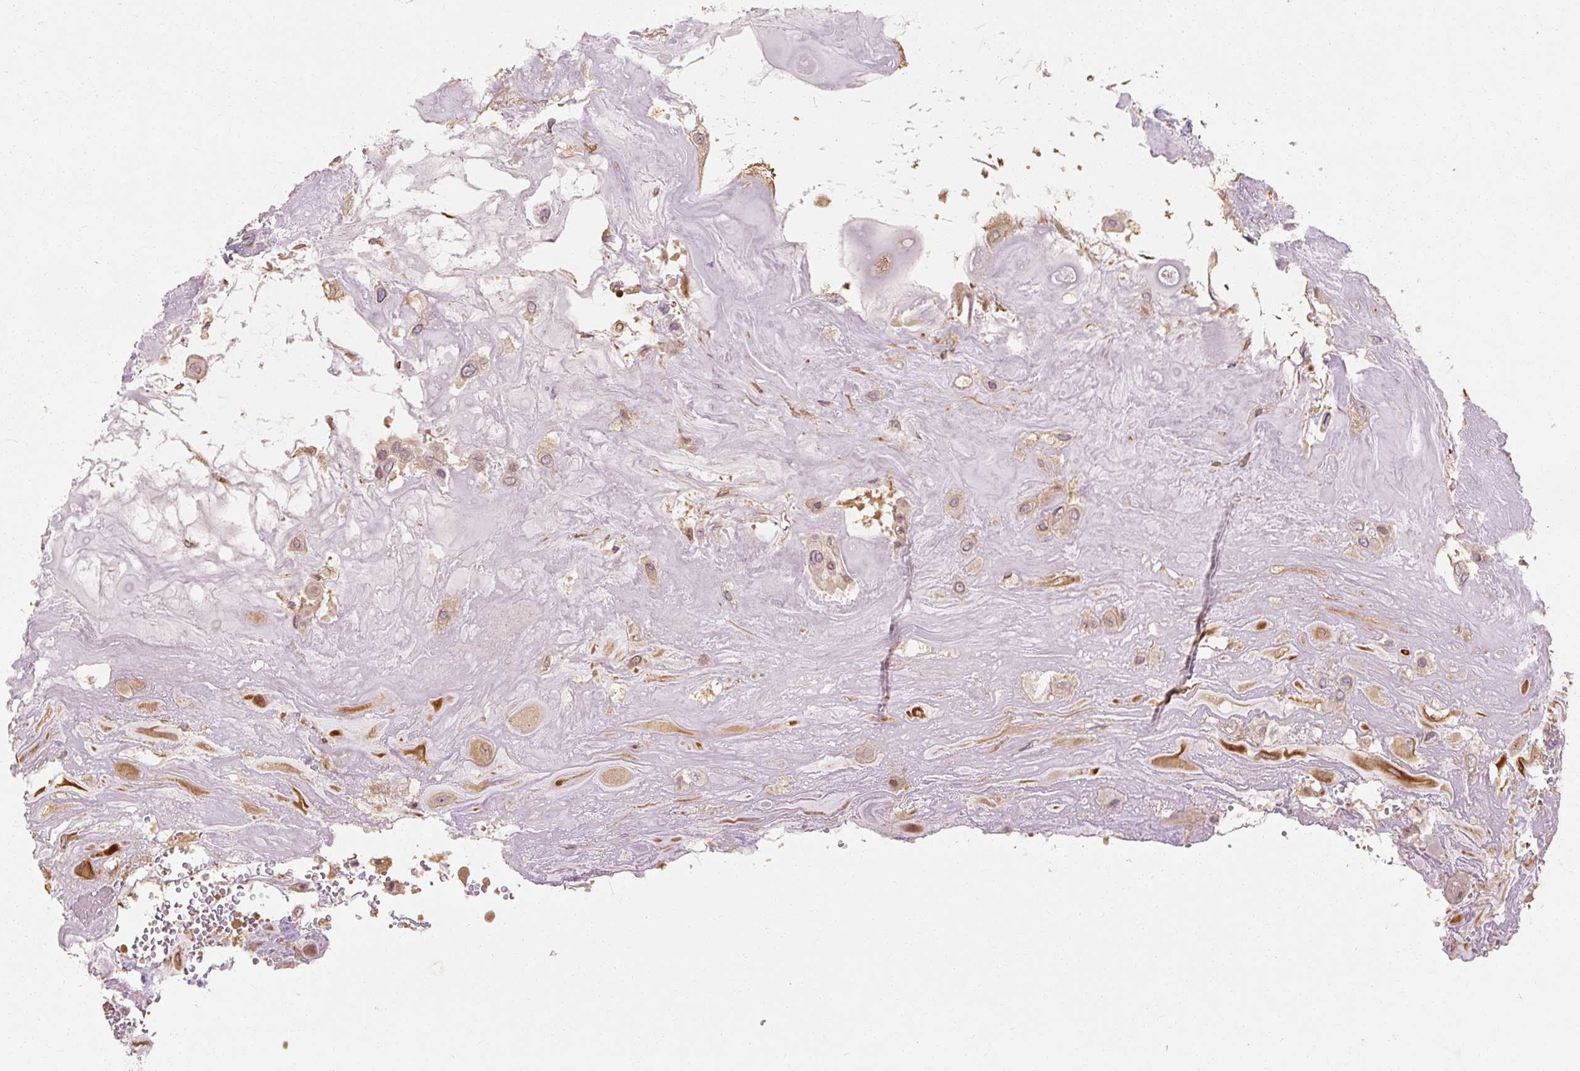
{"staining": {"intensity": "moderate", "quantity": ">75%", "location": "cytoplasmic/membranous"}, "tissue": "placenta", "cell_type": "Decidual cells", "image_type": "normal", "snomed": [{"axis": "morphology", "description": "Normal tissue, NOS"}, {"axis": "topography", "description": "Placenta"}], "caption": "Immunohistochemistry (IHC) (DAB) staining of normal human placenta reveals moderate cytoplasmic/membranous protein expression in approximately >75% of decidual cells. (Stains: DAB (3,3'-diaminobenzidine) in brown, nuclei in blue, Microscopy: brightfield microscopy at high magnification).", "gene": "RB1CC1", "patient": {"sex": "female", "age": 32}}